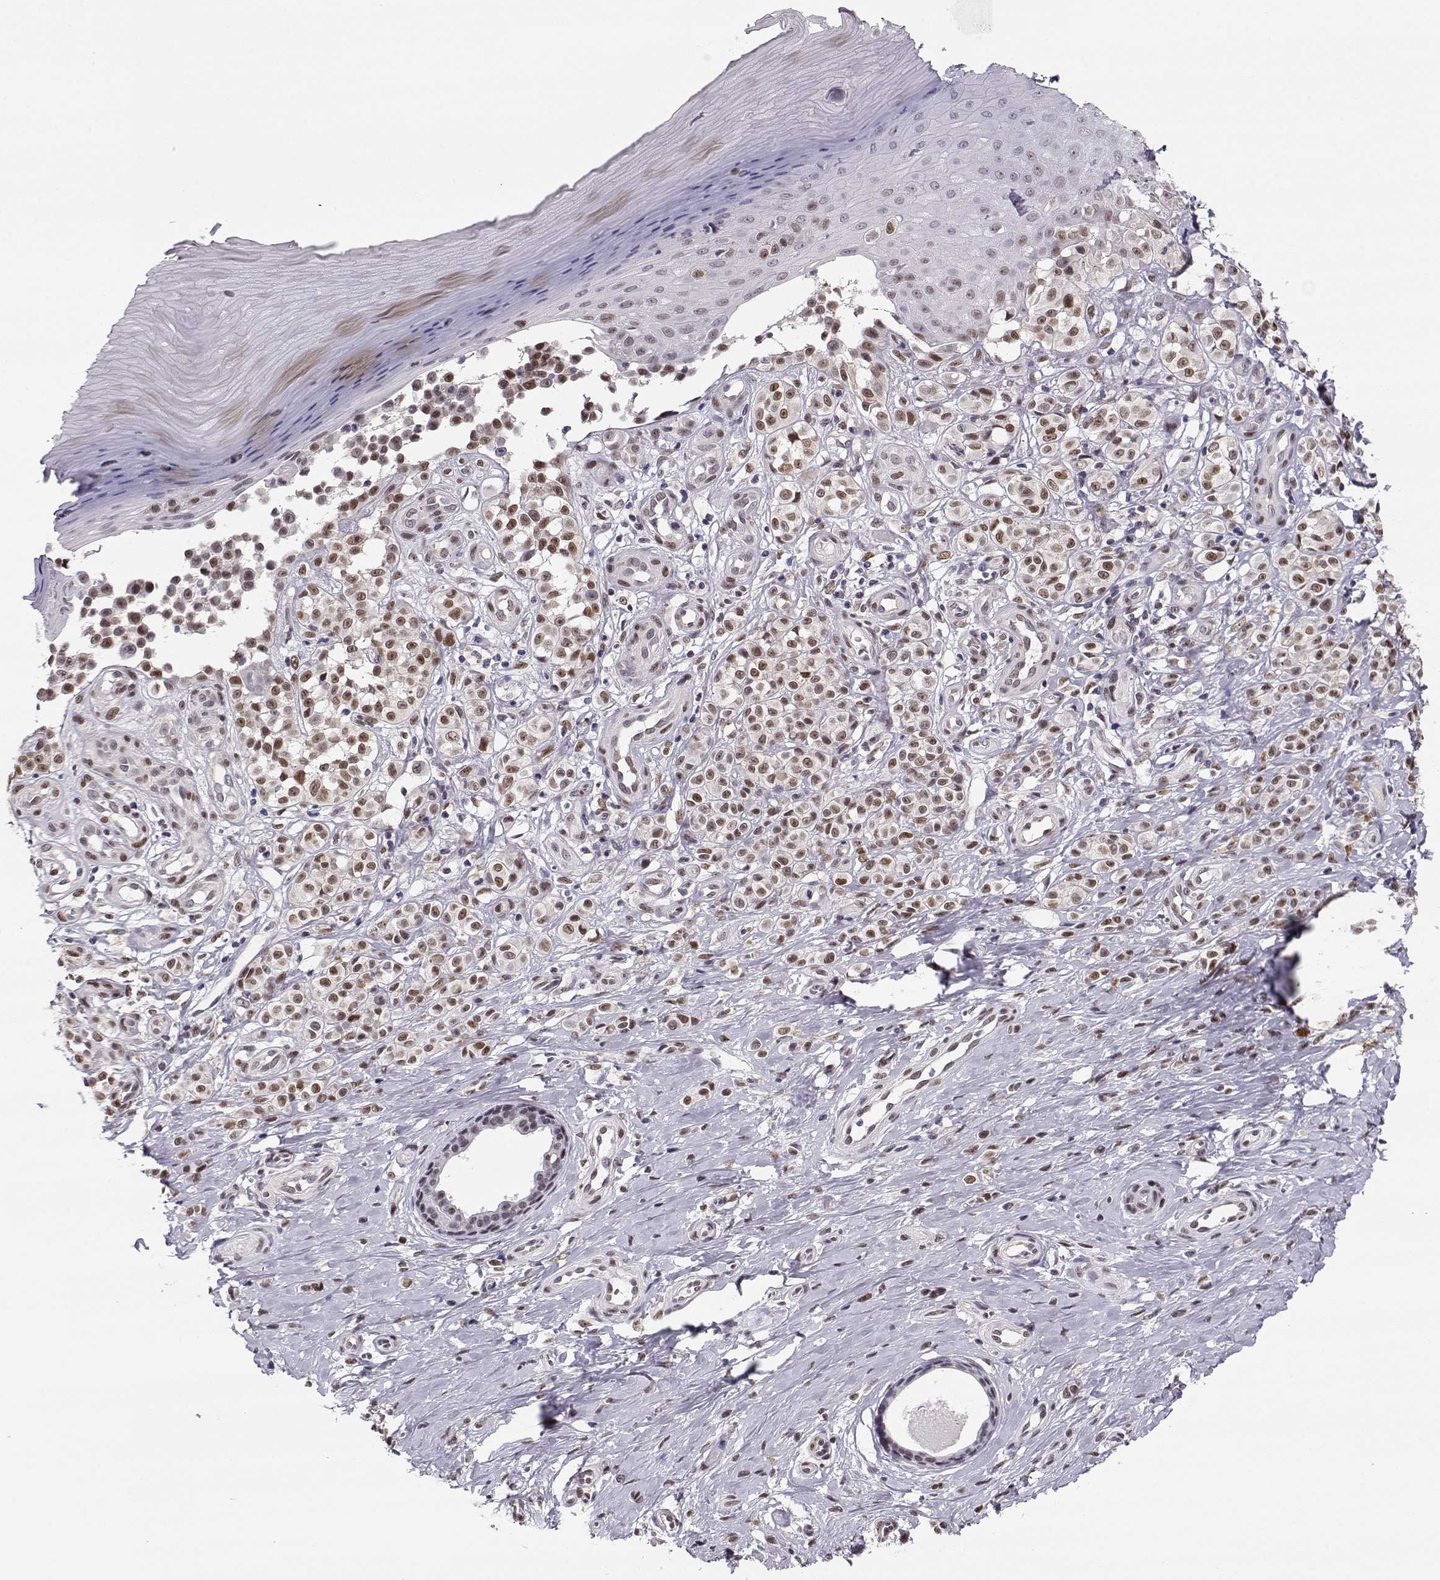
{"staining": {"intensity": "moderate", "quantity": "25%-75%", "location": "nuclear"}, "tissue": "melanoma", "cell_type": "Tumor cells", "image_type": "cancer", "snomed": [{"axis": "morphology", "description": "Malignant melanoma, NOS"}, {"axis": "topography", "description": "Skin"}], "caption": "Immunohistochemistry micrograph of melanoma stained for a protein (brown), which exhibits medium levels of moderate nuclear positivity in approximately 25%-75% of tumor cells.", "gene": "POLI", "patient": {"sex": "female", "age": 76}}